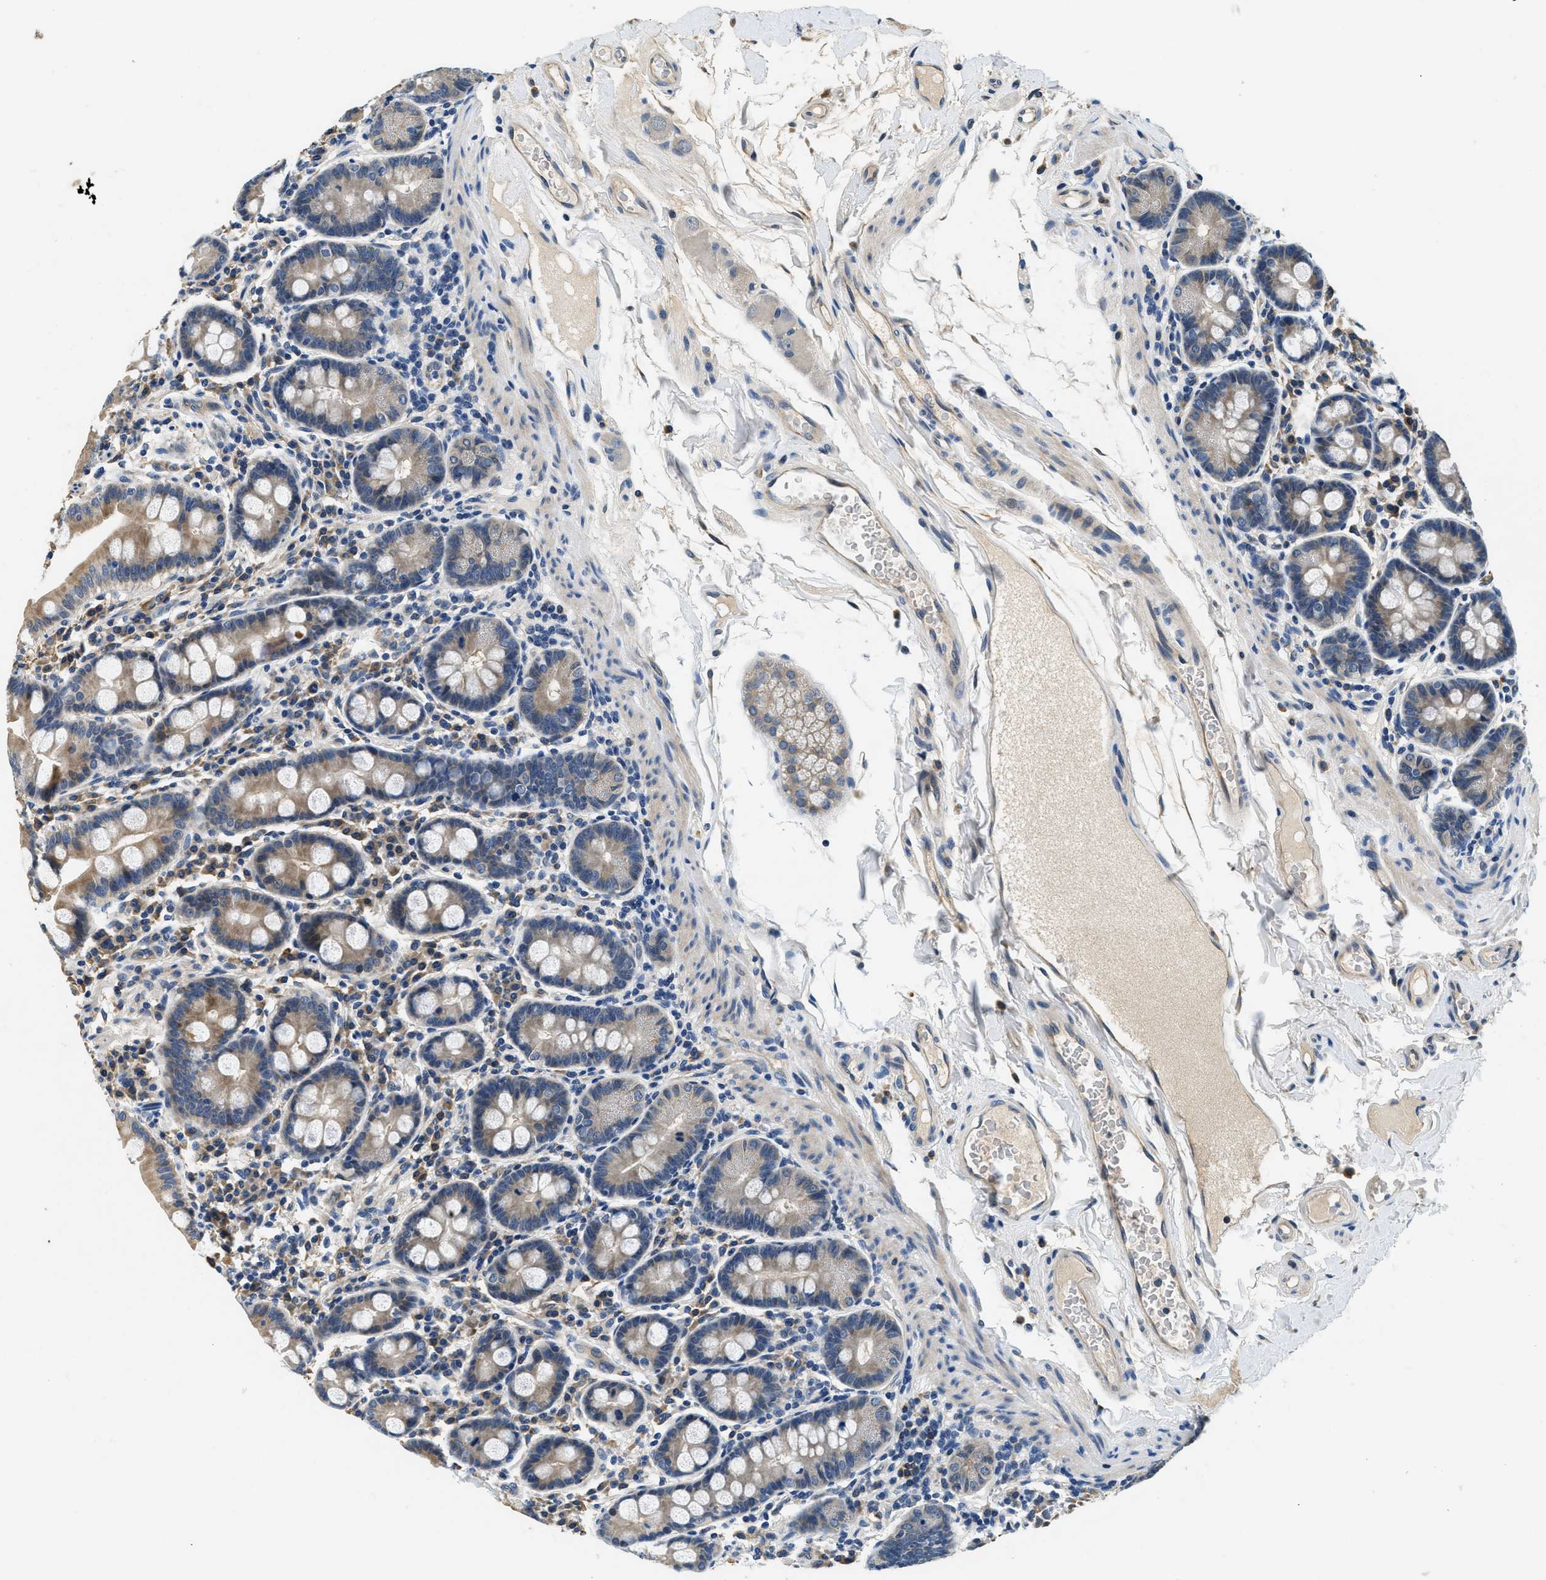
{"staining": {"intensity": "moderate", "quantity": ">75%", "location": "cytoplasmic/membranous"}, "tissue": "duodenum", "cell_type": "Glandular cells", "image_type": "normal", "snomed": [{"axis": "morphology", "description": "Normal tissue, NOS"}, {"axis": "topography", "description": "Duodenum"}], "caption": "Brown immunohistochemical staining in normal duodenum displays moderate cytoplasmic/membranous positivity in about >75% of glandular cells.", "gene": "ALDH3A2", "patient": {"sex": "male", "age": 50}}